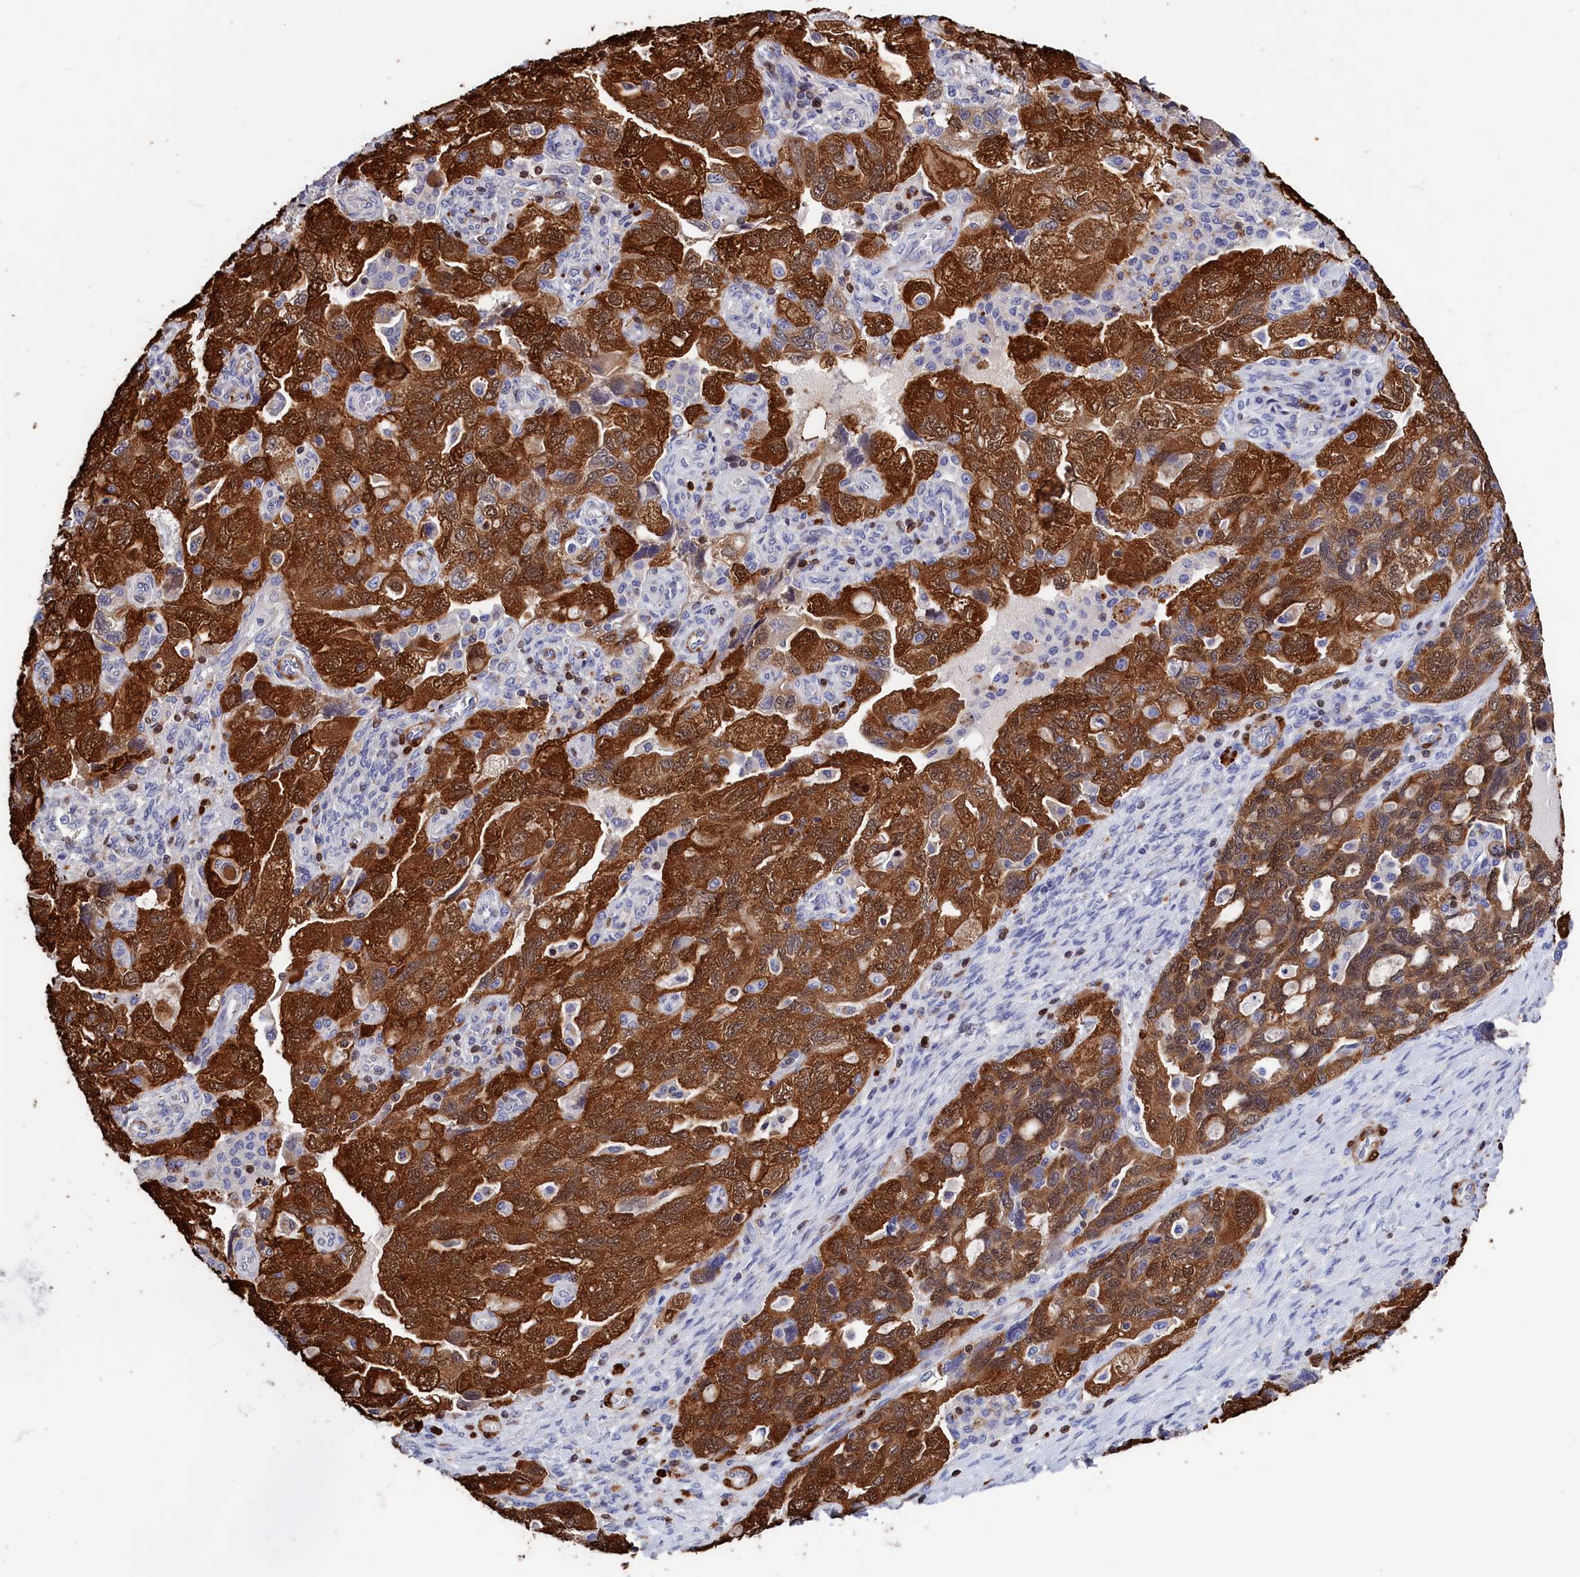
{"staining": {"intensity": "strong", "quantity": "25%-75%", "location": "cytoplasmic/membranous,nuclear"}, "tissue": "ovarian cancer", "cell_type": "Tumor cells", "image_type": "cancer", "snomed": [{"axis": "morphology", "description": "Carcinoma, endometroid"}, {"axis": "topography", "description": "Ovary"}], "caption": "Ovarian endometroid carcinoma stained for a protein exhibits strong cytoplasmic/membranous and nuclear positivity in tumor cells.", "gene": "CRIP1", "patient": {"sex": "female", "age": 51}}